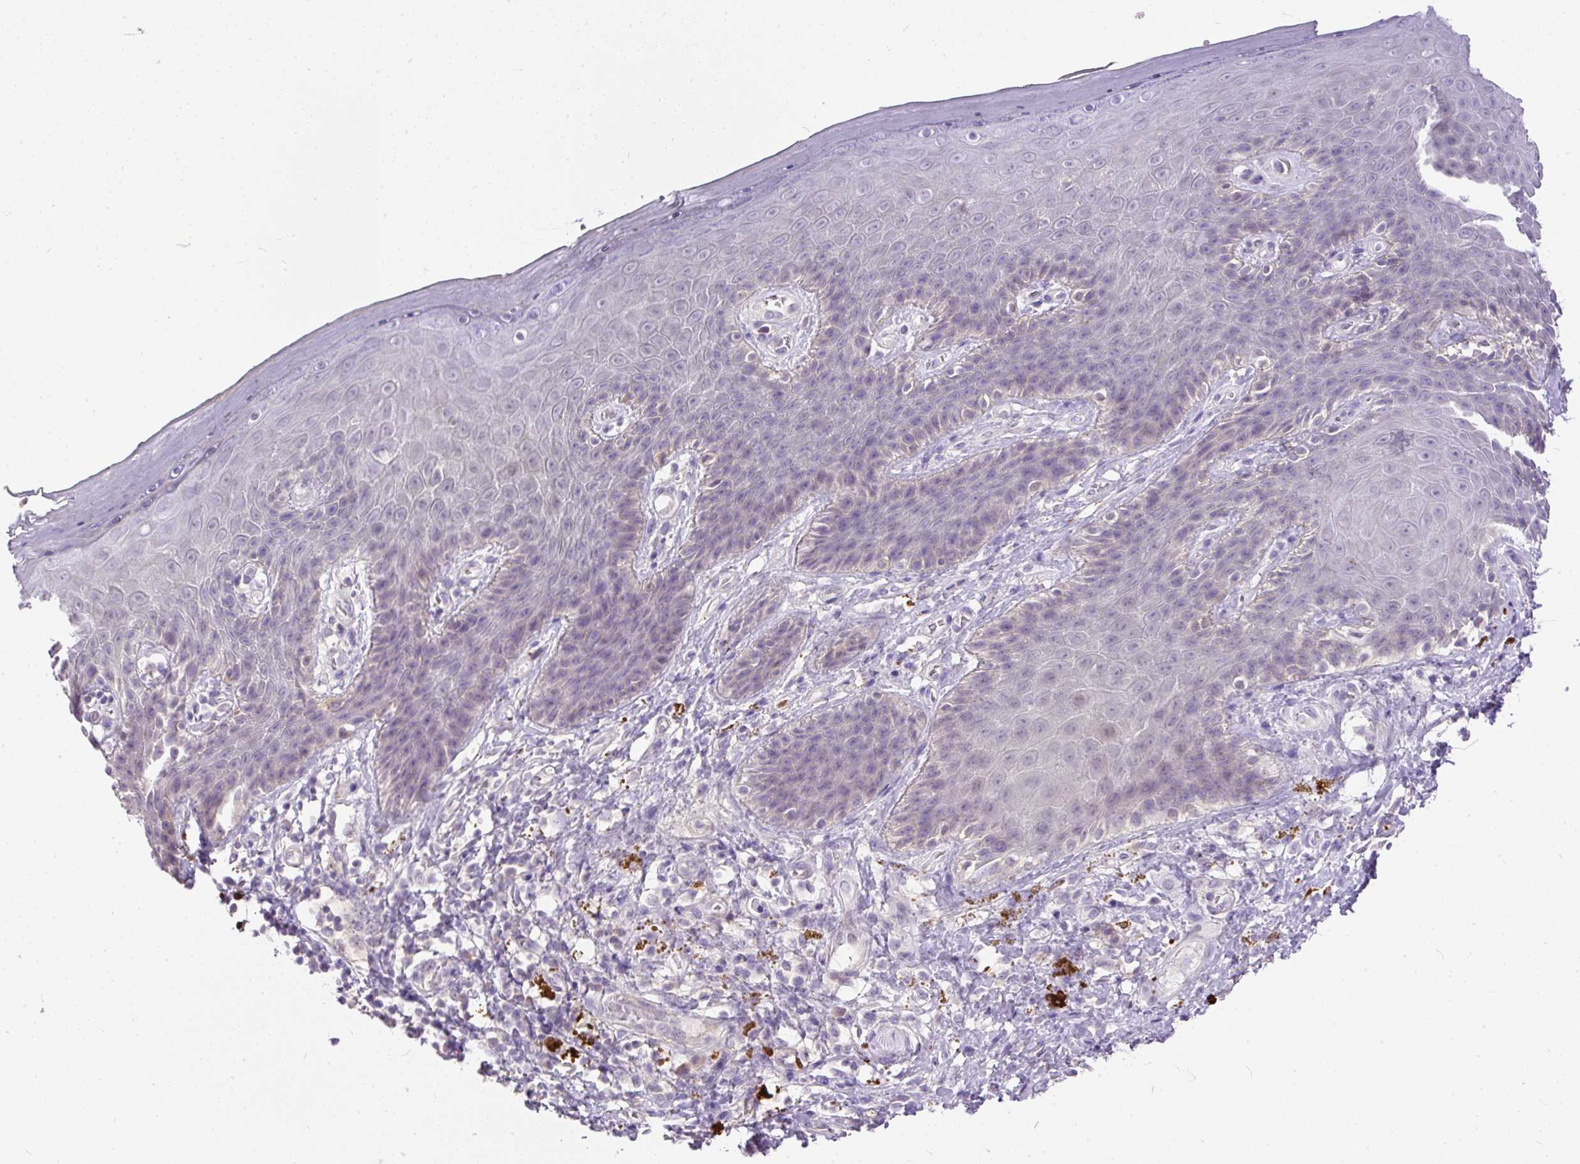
{"staining": {"intensity": "moderate", "quantity": "<25%", "location": "cytoplasmic/membranous"}, "tissue": "skin", "cell_type": "Epidermal cells", "image_type": "normal", "snomed": [{"axis": "morphology", "description": "Normal tissue, NOS"}, {"axis": "topography", "description": "Anal"}, {"axis": "topography", "description": "Peripheral nerve tissue"}], "caption": "This image displays normal skin stained with IHC to label a protein in brown. The cytoplasmic/membranous of epidermal cells show moderate positivity for the protein. Nuclei are counter-stained blue.", "gene": "KRTAP20", "patient": {"sex": "male", "age": 53}}